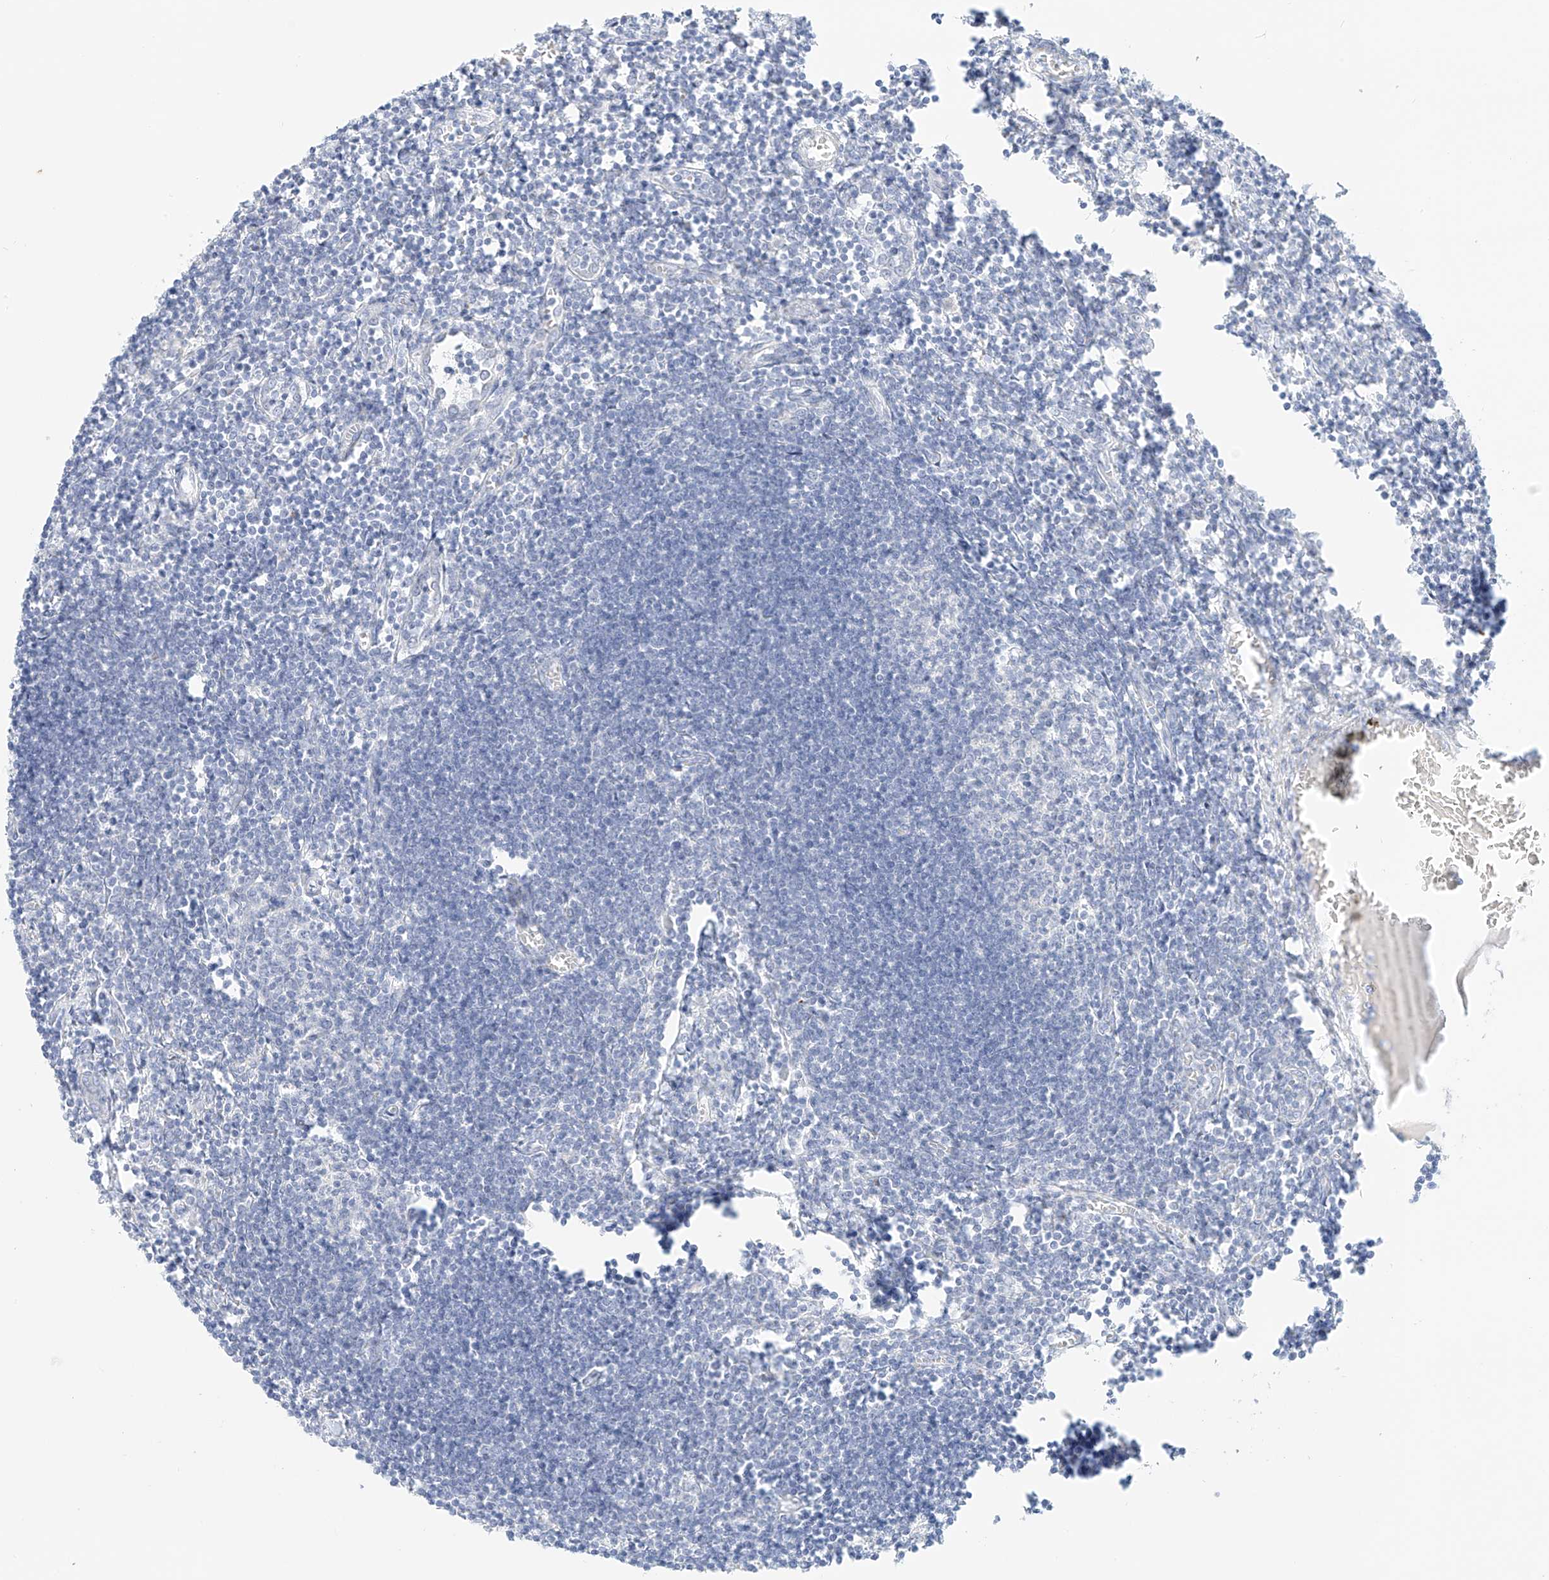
{"staining": {"intensity": "negative", "quantity": "none", "location": "none"}, "tissue": "lymph node", "cell_type": "Germinal center cells", "image_type": "normal", "snomed": [{"axis": "morphology", "description": "Normal tissue, NOS"}, {"axis": "morphology", "description": "Malignant melanoma, Metastatic site"}, {"axis": "topography", "description": "Lymph node"}], "caption": "The immunohistochemistry histopathology image has no significant staining in germinal center cells of lymph node.", "gene": "ST3GAL5", "patient": {"sex": "male", "age": 41}}